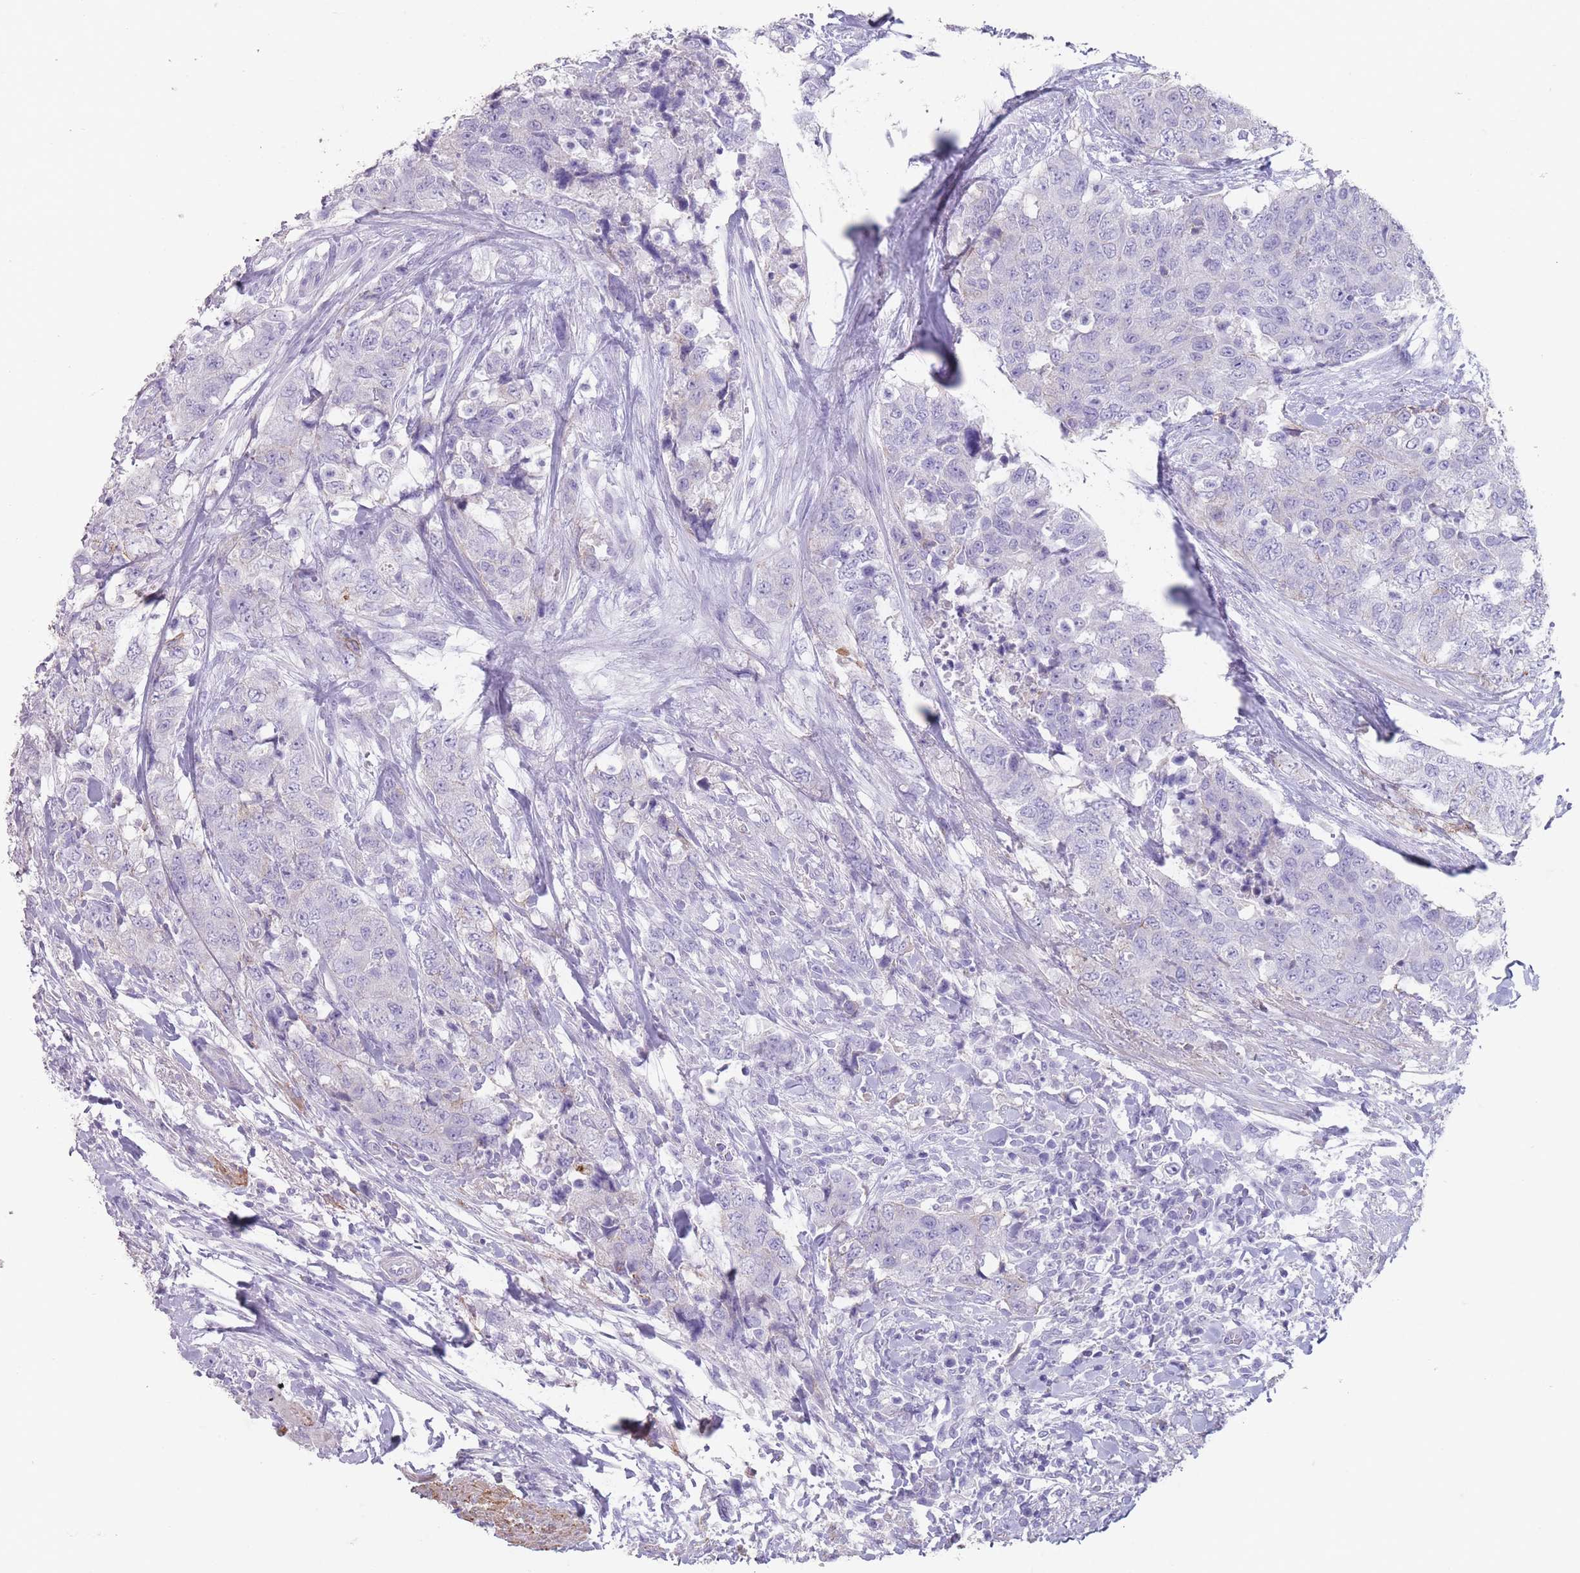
{"staining": {"intensity": "negative", "quantity": "none", "location": "none"}, "tissue": "urothelial cancer", "cell_type": "Tumor cells", "image_type": "cancer", "snomed": [{"axis": "morphology", "description": "Urothelial carcinoma, High grade"}, {"axis": "topography", "description": "Urinary bladder"}], "caption": "The image displays no staining of tumor cells in urothelial cancer.", "gene": "RHBG", "patient": {"sex": "female", "age": 78}}